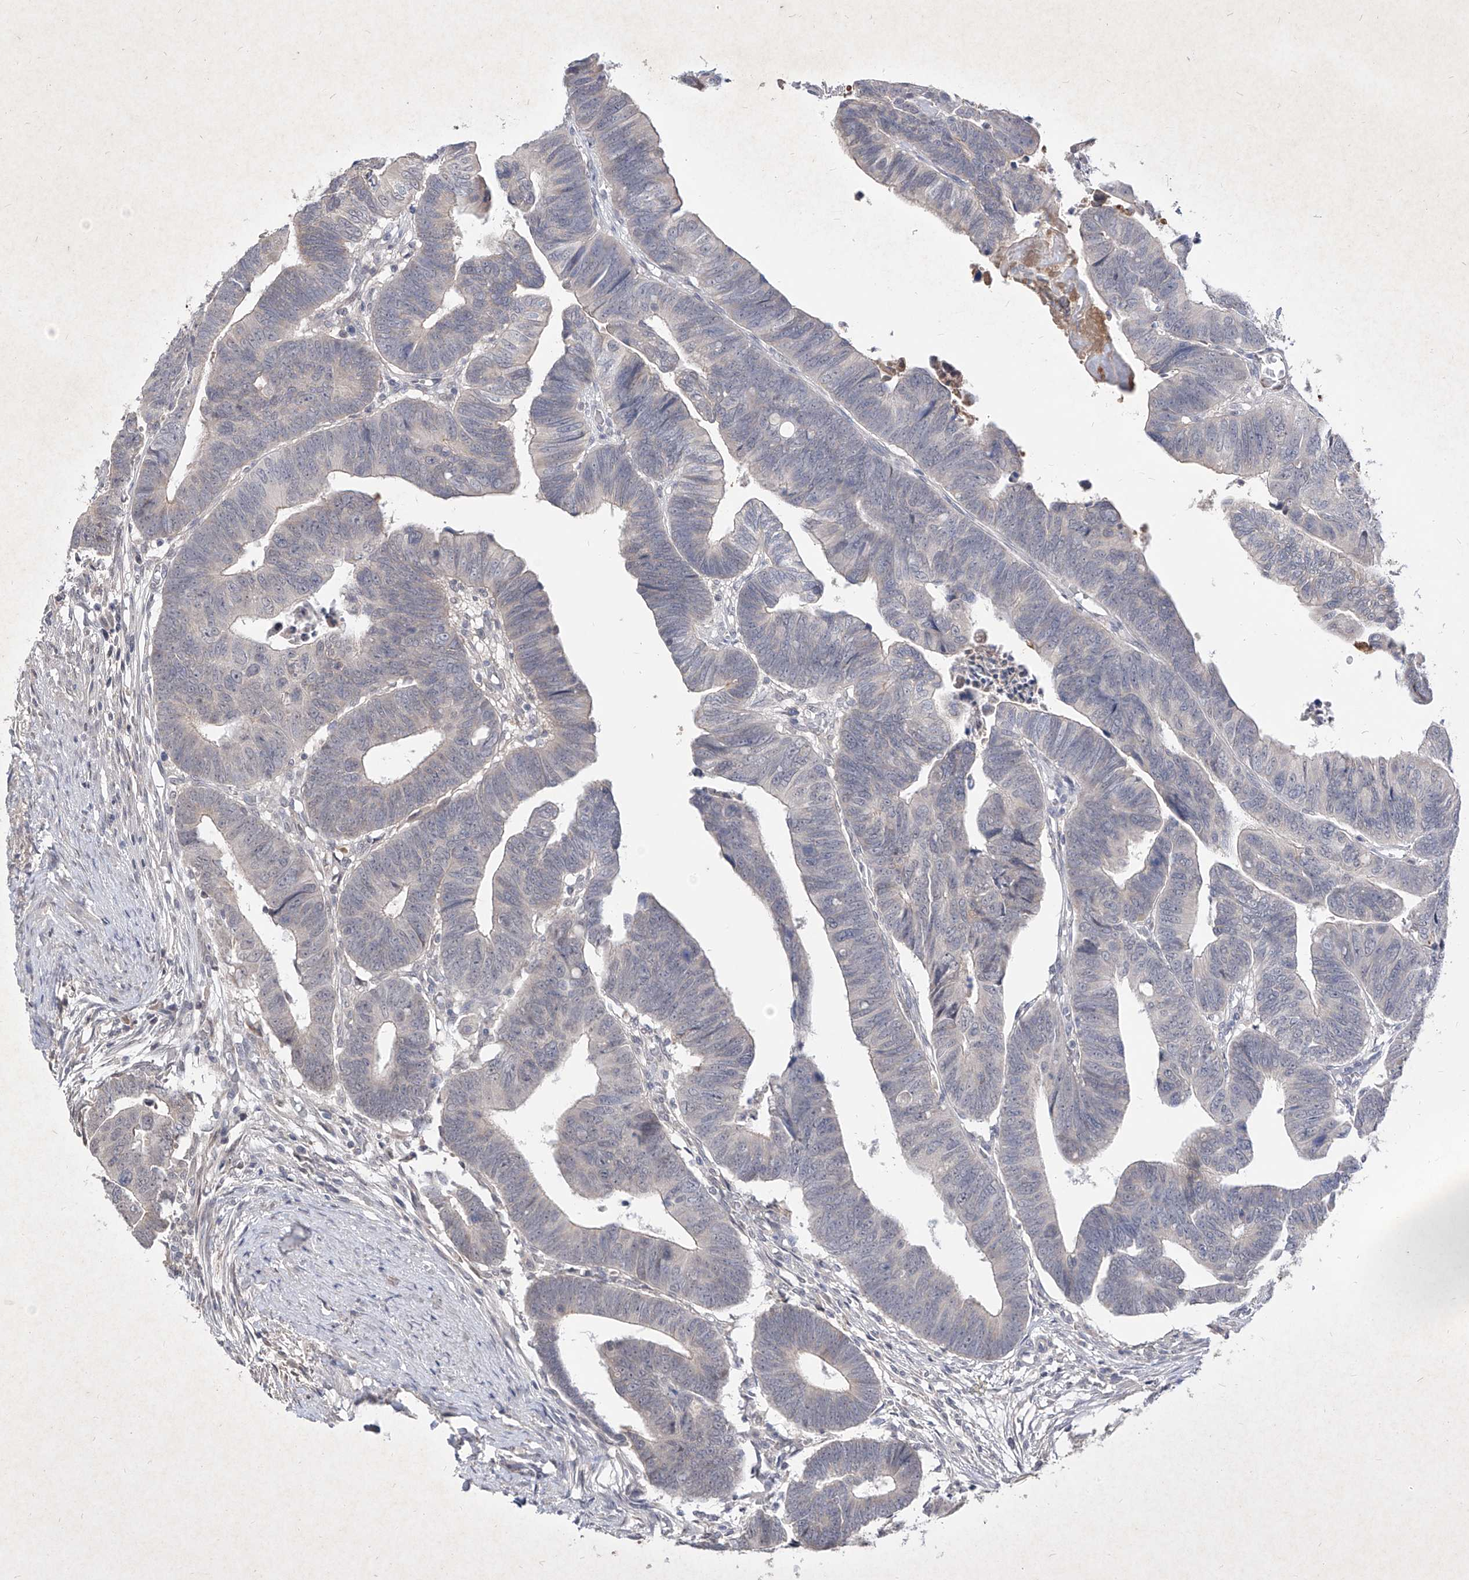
{"staining": {"intensity": "negative", "quantity": "none", "location": "none"}, "tissue": "colorectal cancer", "cell_type": "Tumor cells", "image_type": "cancer", "snomed": [{"axis": "morphology", "description": "Adenocarcinoma, NOS"}, {"axis": "topography", "description": "Rectum"}], "caption": "Colorectal adenocarcinoma was stained to show a protein in brown. There is no significant staining in tumor cells.", "gene": "C4A", "patient": {"sex": "female", "age": 65}}